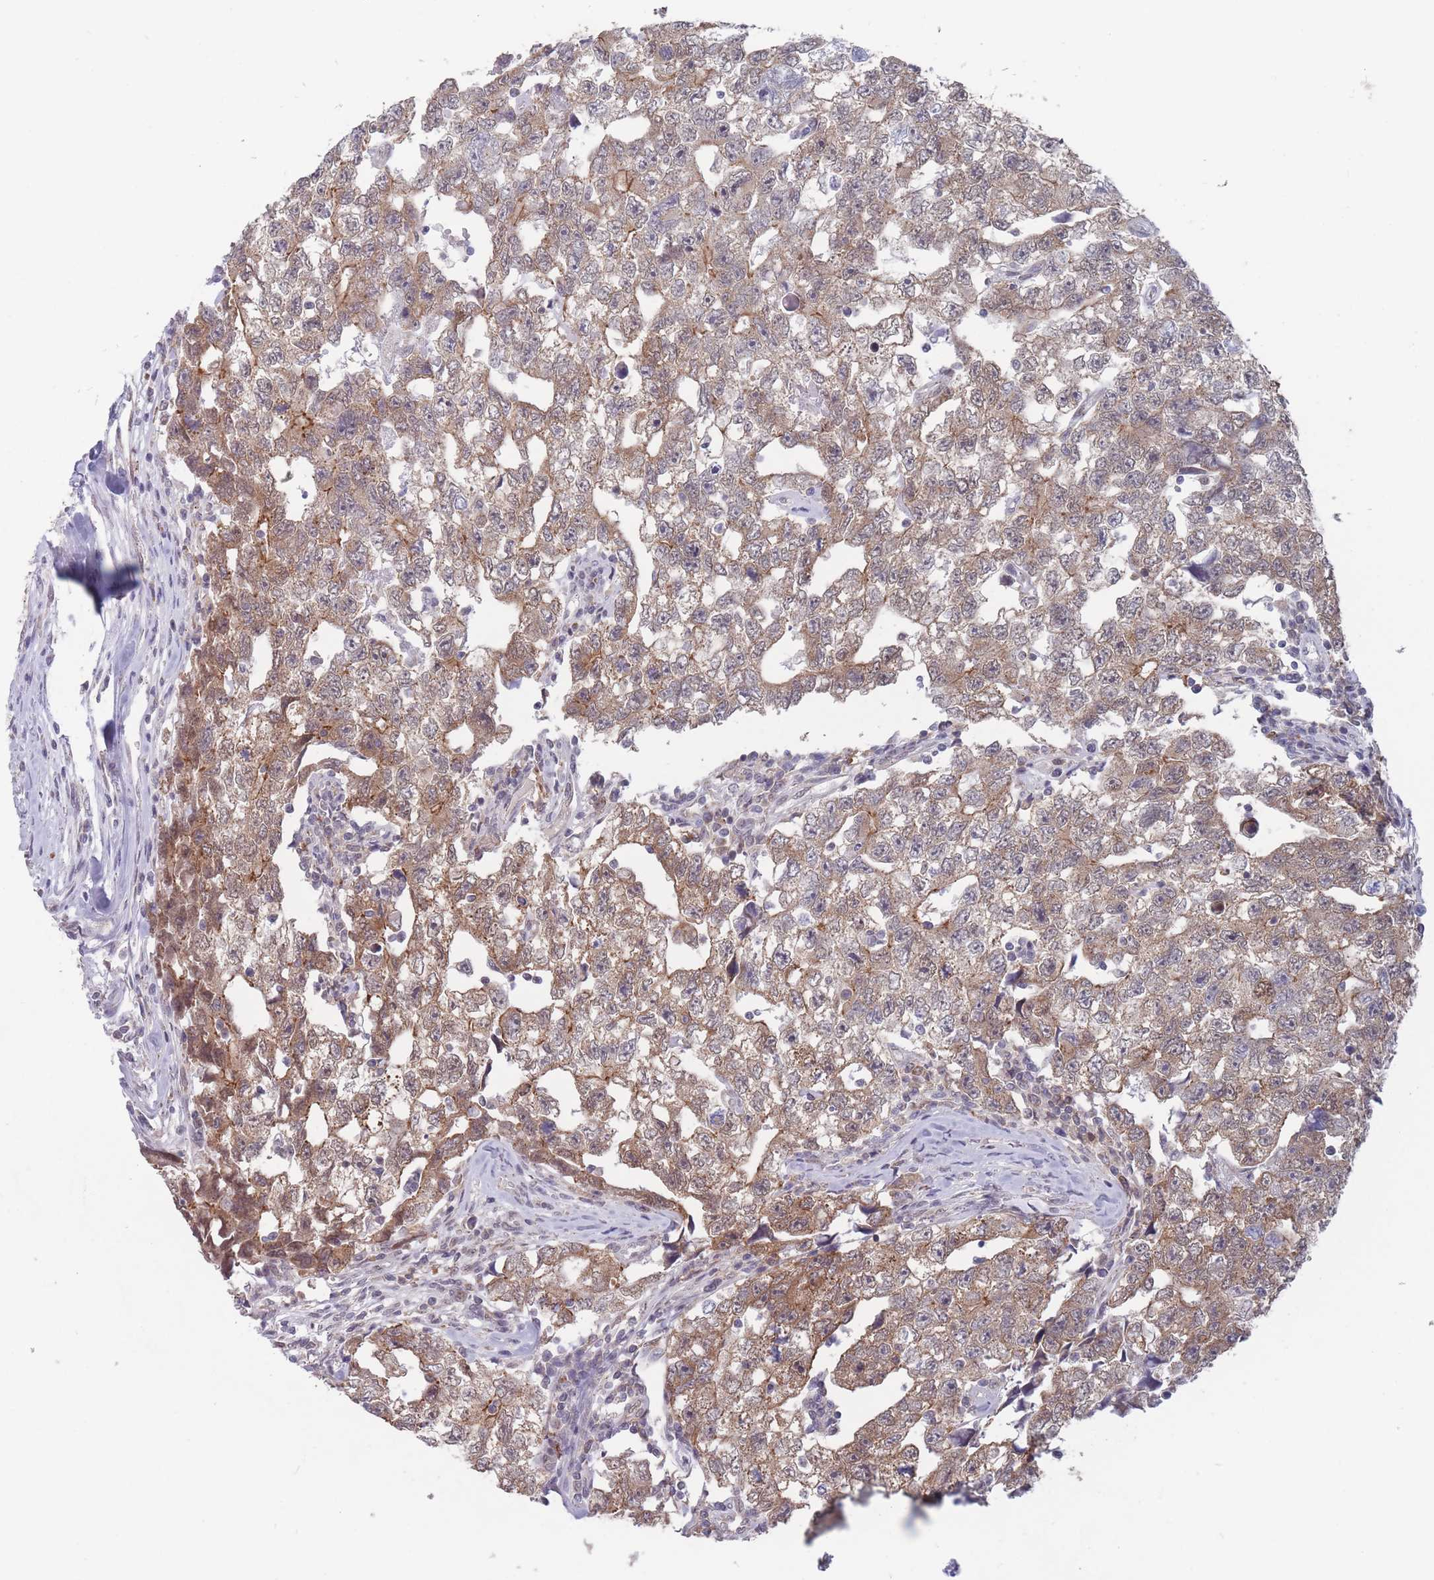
{"staining": {"intensity": "moderate", "quantity": "25%-75%", "location": "cytoplasmic/membranous"}, "tissue": "testis cancer", "cell_type": "Tumor cells", "image_type": "cancer", "snomed": [{"axis": "morphology", "description": "Carcinoma, Embryonal, NOS"}, {"axis": "topography", "description": "Testis"}], "caption": "High-power microscopy captured an immunohistochemistry (IHC) image of testis cancer (embryonal carcinoma), revealing moderate cytoplasmic/membranous positivity in about 25%-75% of tumor cells. The protein is shown in brown color, while the nuclei are stained blue.", "gene": "PEX7", "patient": {"sex": "male", "age": 22}}